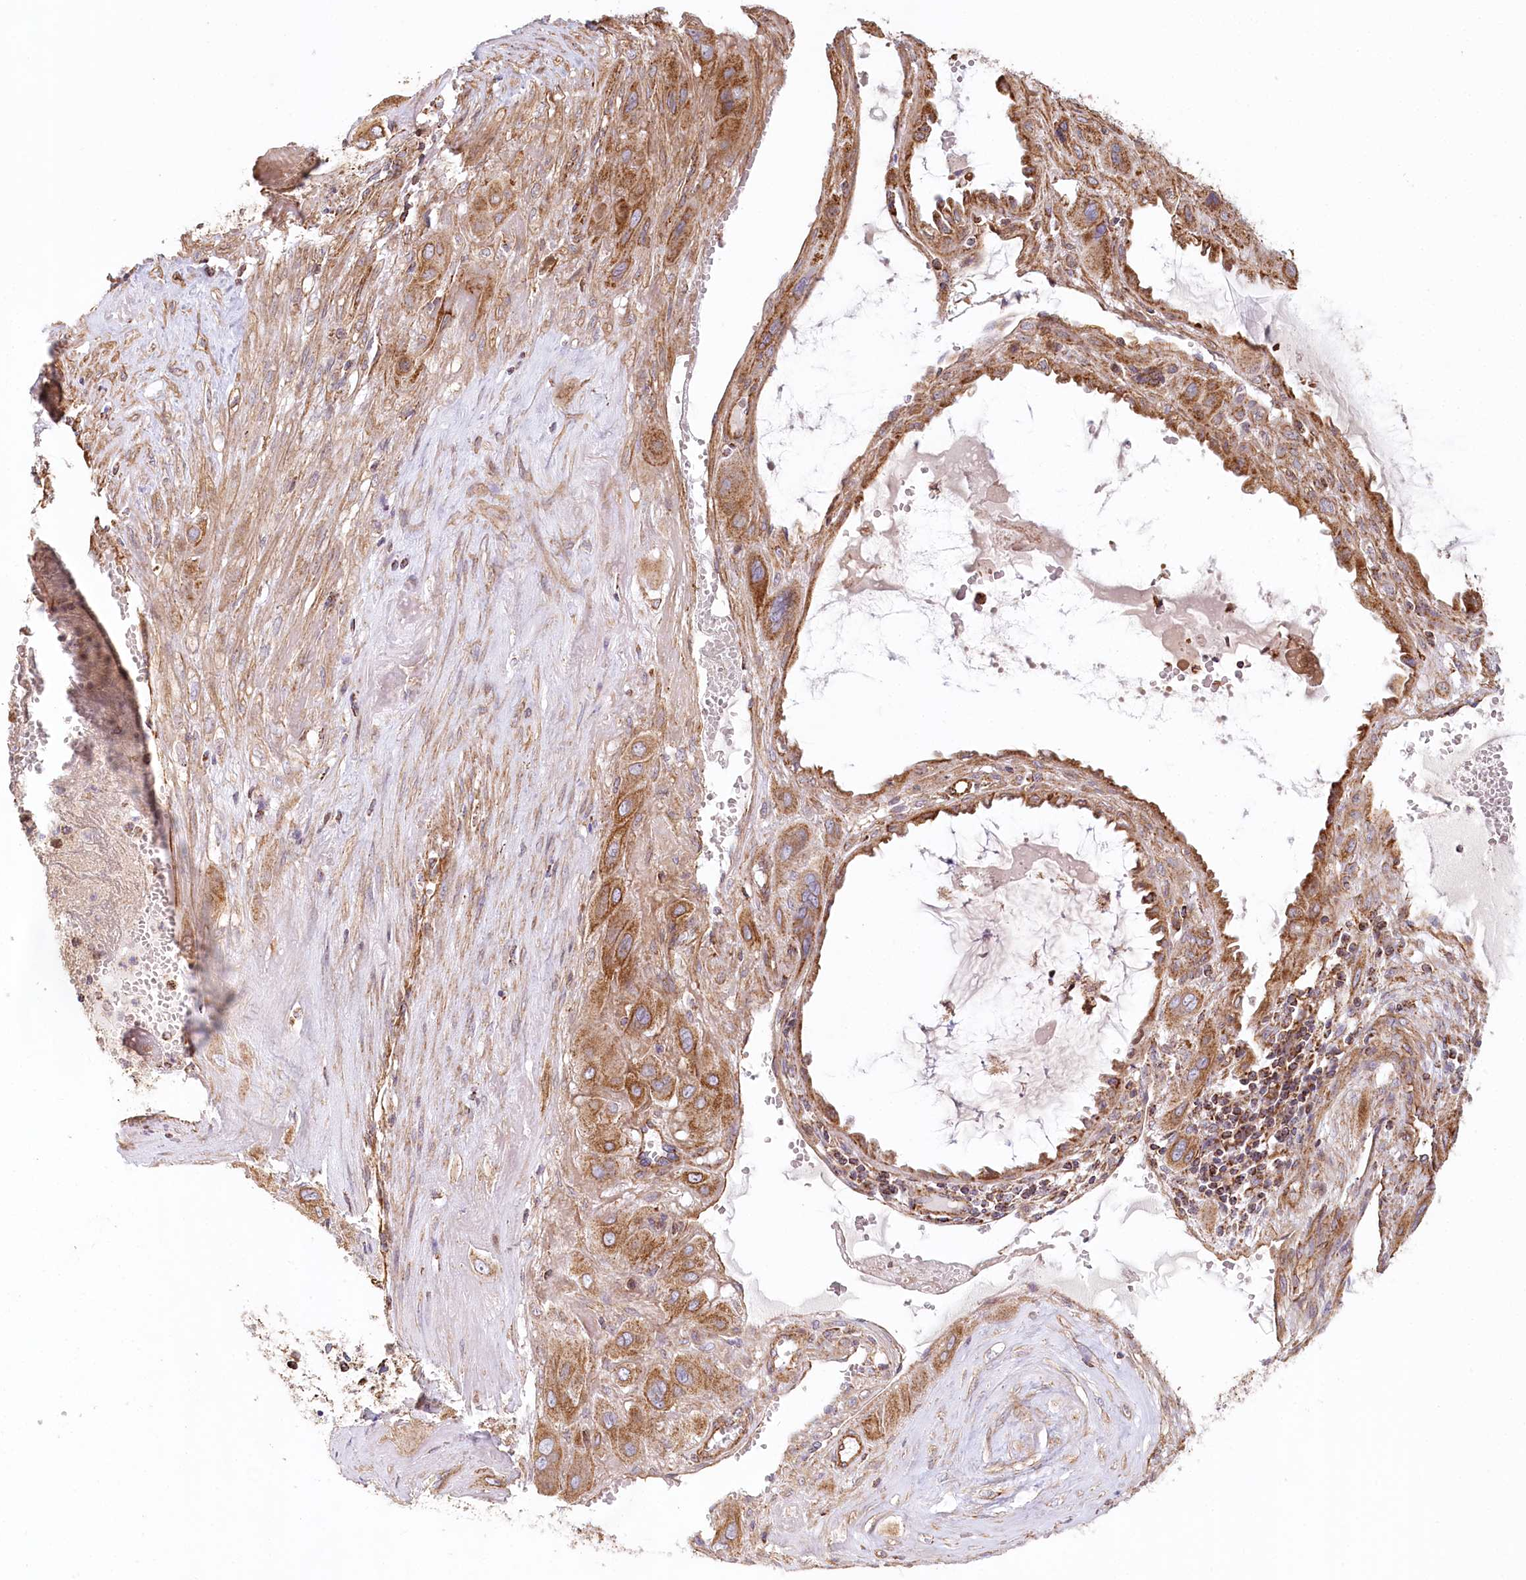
{"staining": {"intensity": "moderate", "quantity": ">75%", "location": "cytoplasmic/membranous"}, "tissue": "cervical cancer", "cell_type": "Tumor cells", "image_type": "cancer", "snomed": [{"axis": "morphology", "description": "Squamous cell carcinoma, NOS"}, {"axis": "topography", "description": "Cervix"}], "caption": "High-power microscopy captured an IHC histopathology image of squamous cell carcinoma (cervical), revealing moderate cytoplasmic/membranous staining in approximately >75% of tumor cells.", "gene": "UMPS", "patient": {"sex": "female", "age": 34}}